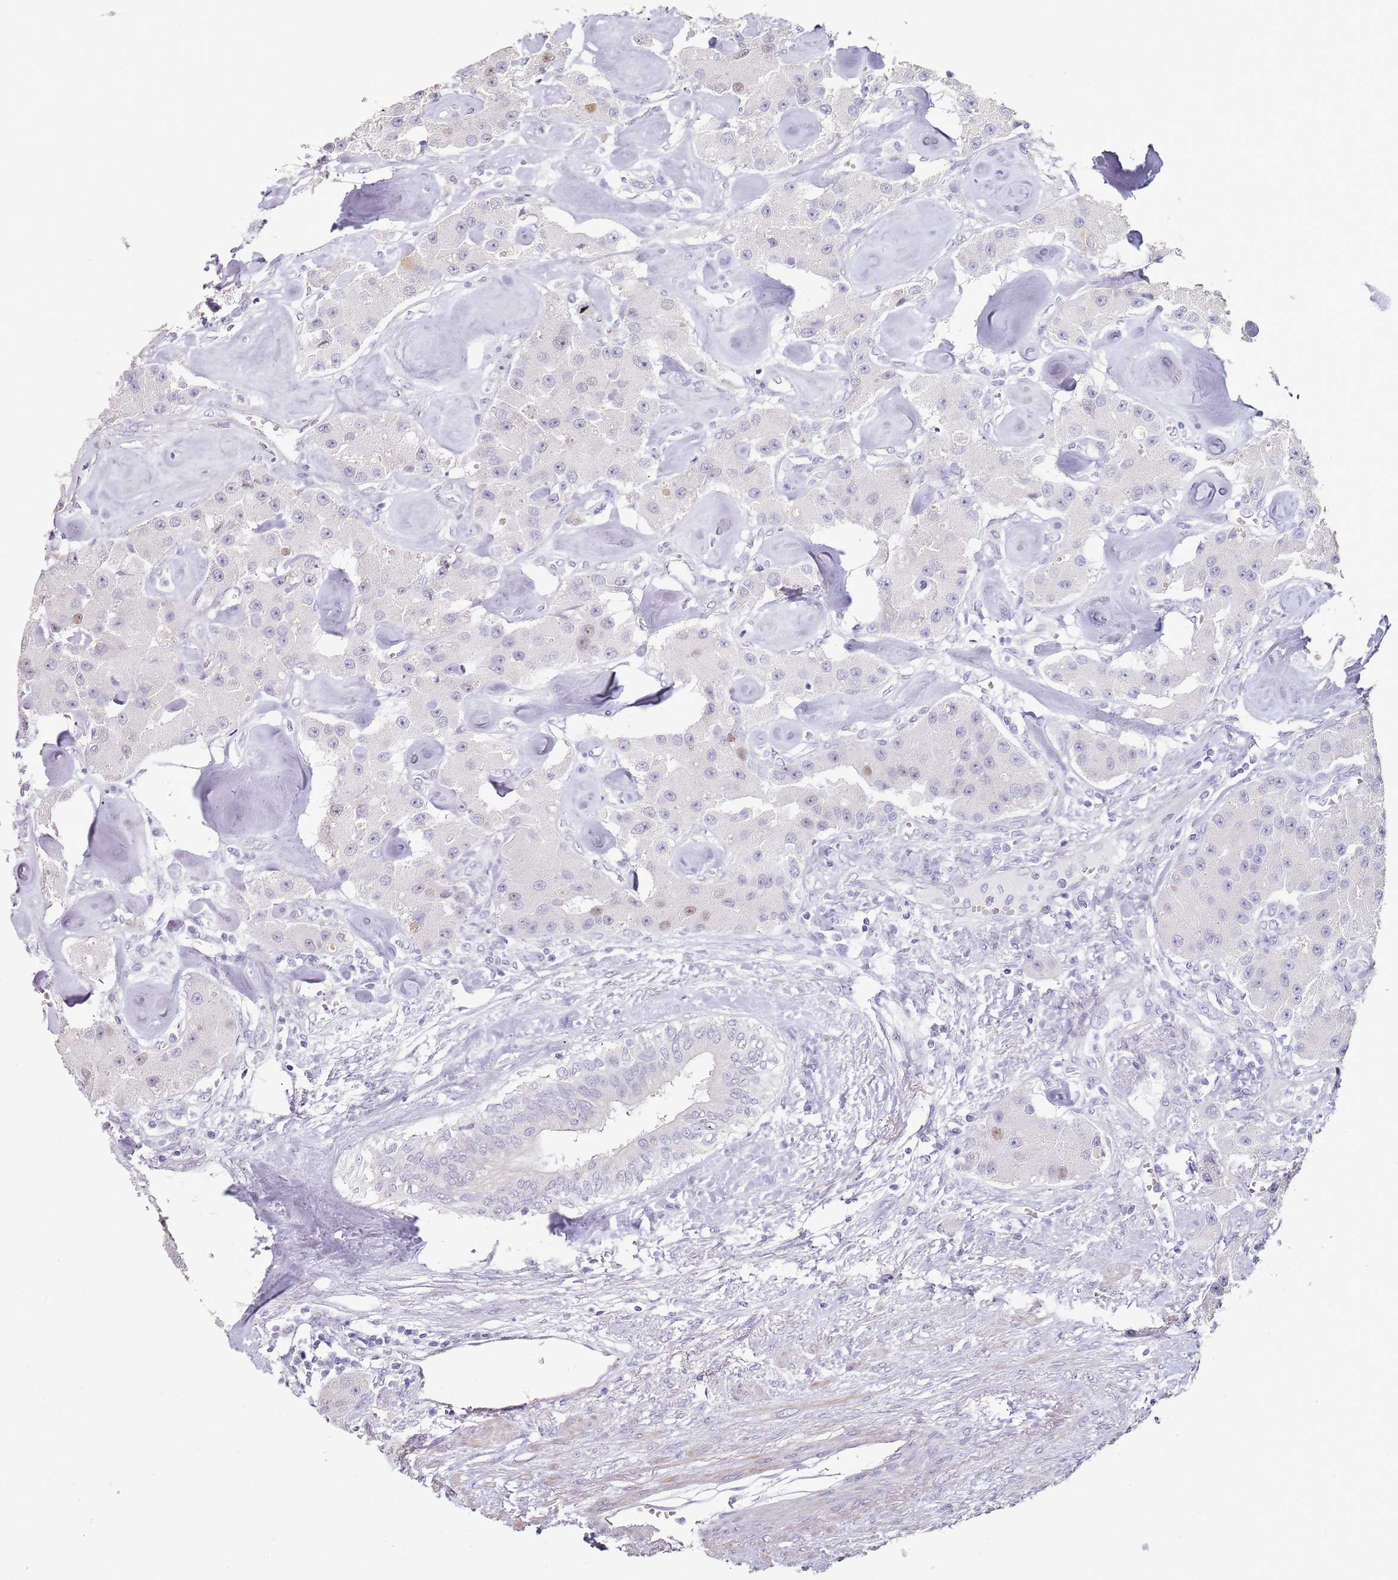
{"staining": {"intensity": "moderate", "quantity": "<25%", "location": "nuclear"}, "tissue": "carcinoid", "cell_type": "Tumor cells", "image_type": "cancer", "snomed": [{"axis": "morphology", "description": "Carcinoid, malignant, NOS"}, {"axis": "topography", "description": "Pancreas"}], "caption": "DAB (3,3'-diaminobenzidine) immunohistochemical staining of human carcinoid displays moderate nuclear protein expression in about <25% of tumor cells.", "gene": "DNAH11", "patient": {"sex": "male", "age": 41}}